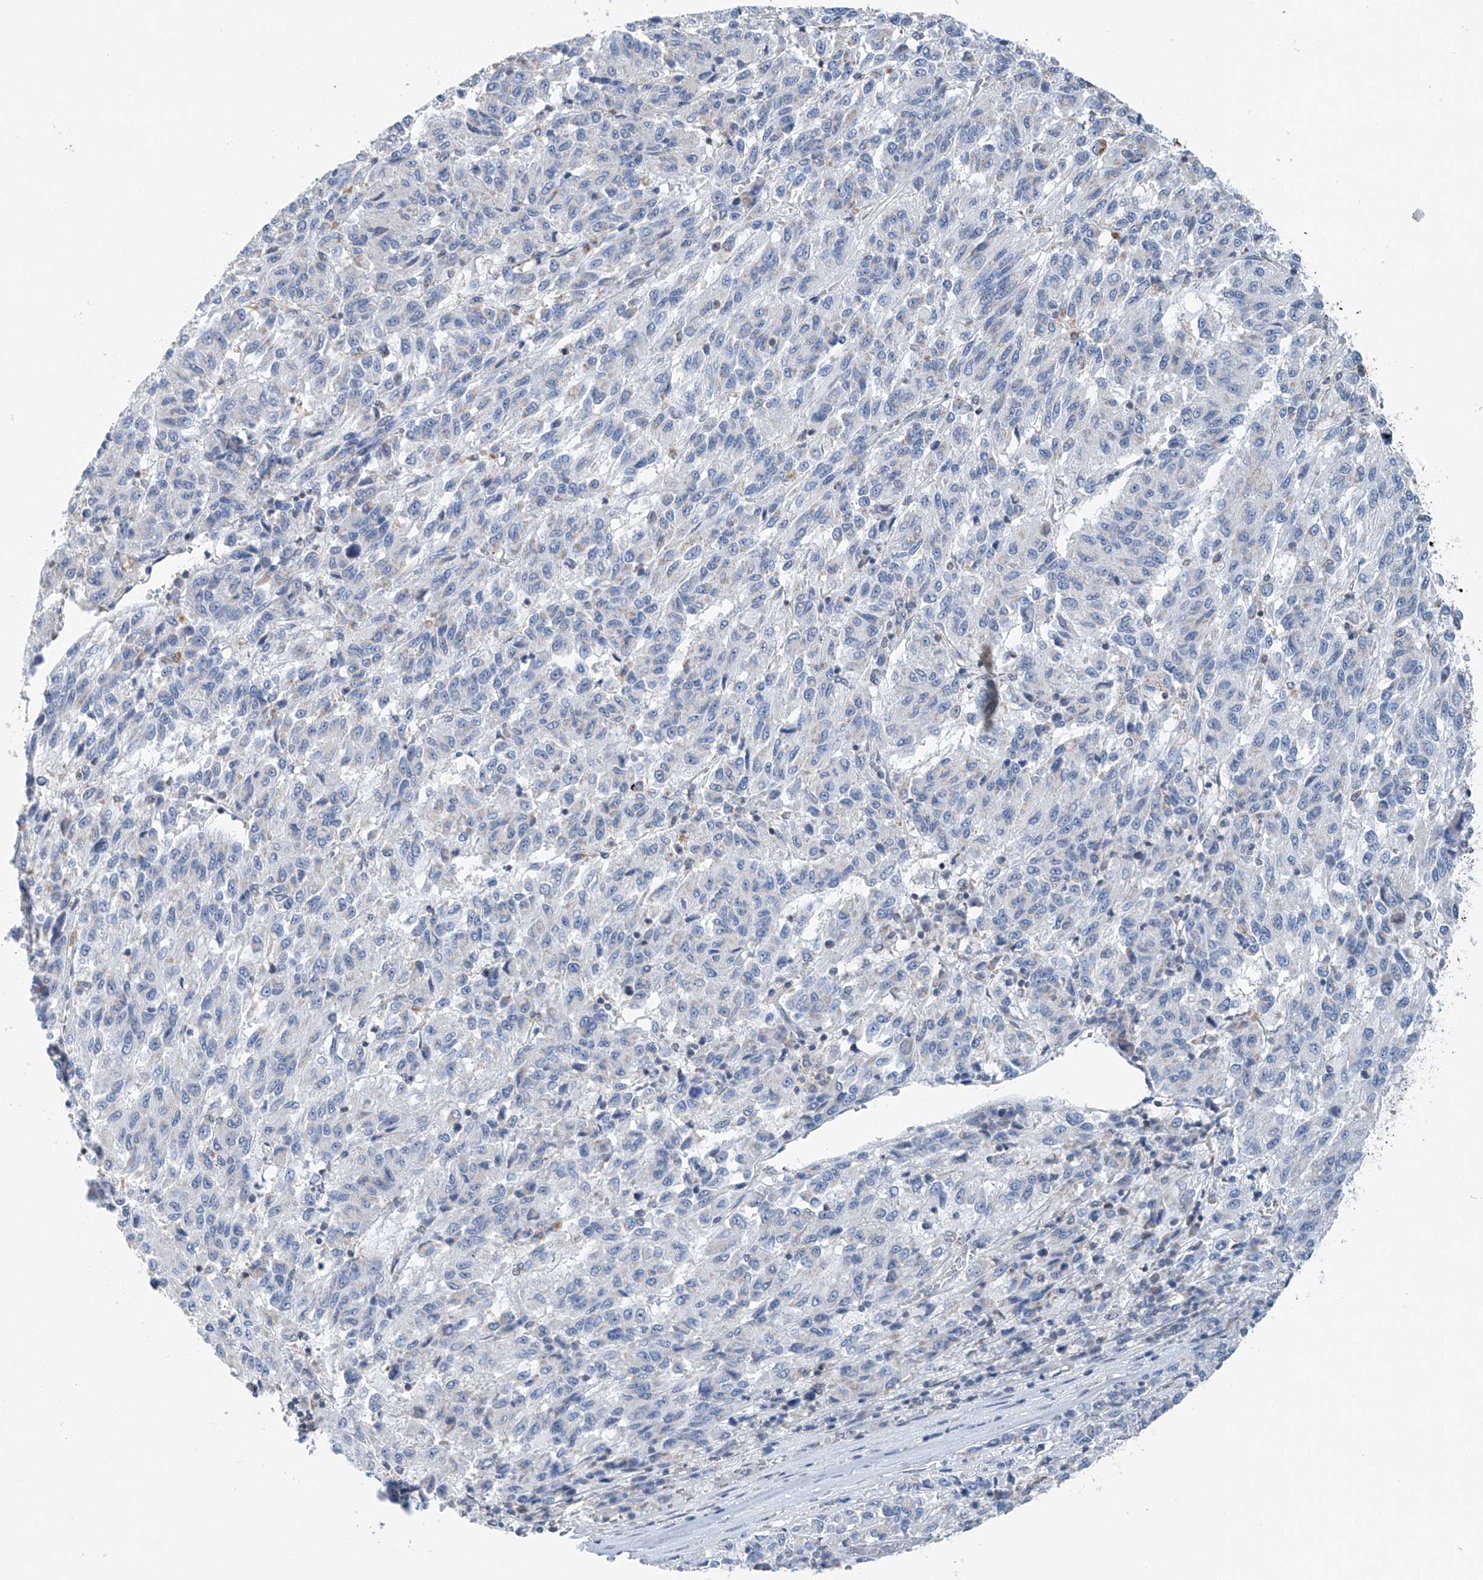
{"staining": {"intensity": "weak", "quantity": "<25%", "location": "cytoplasmic/membranous"}, "tissue": "melanoma", "cell_type": "Tumor cells", "image_type": "cancer", "snomed": [{"axis": "morphology", "description": "Malignant melanoma, Metastatic site"}, {"axis": "topography", "description": "Lung"}], "caption": "This is a histopathology image of IHC staining of melanoma, which shows no staining in tumor cells.", "gene": "KLF15", "patient": {"sex": "male", "age": 64}}